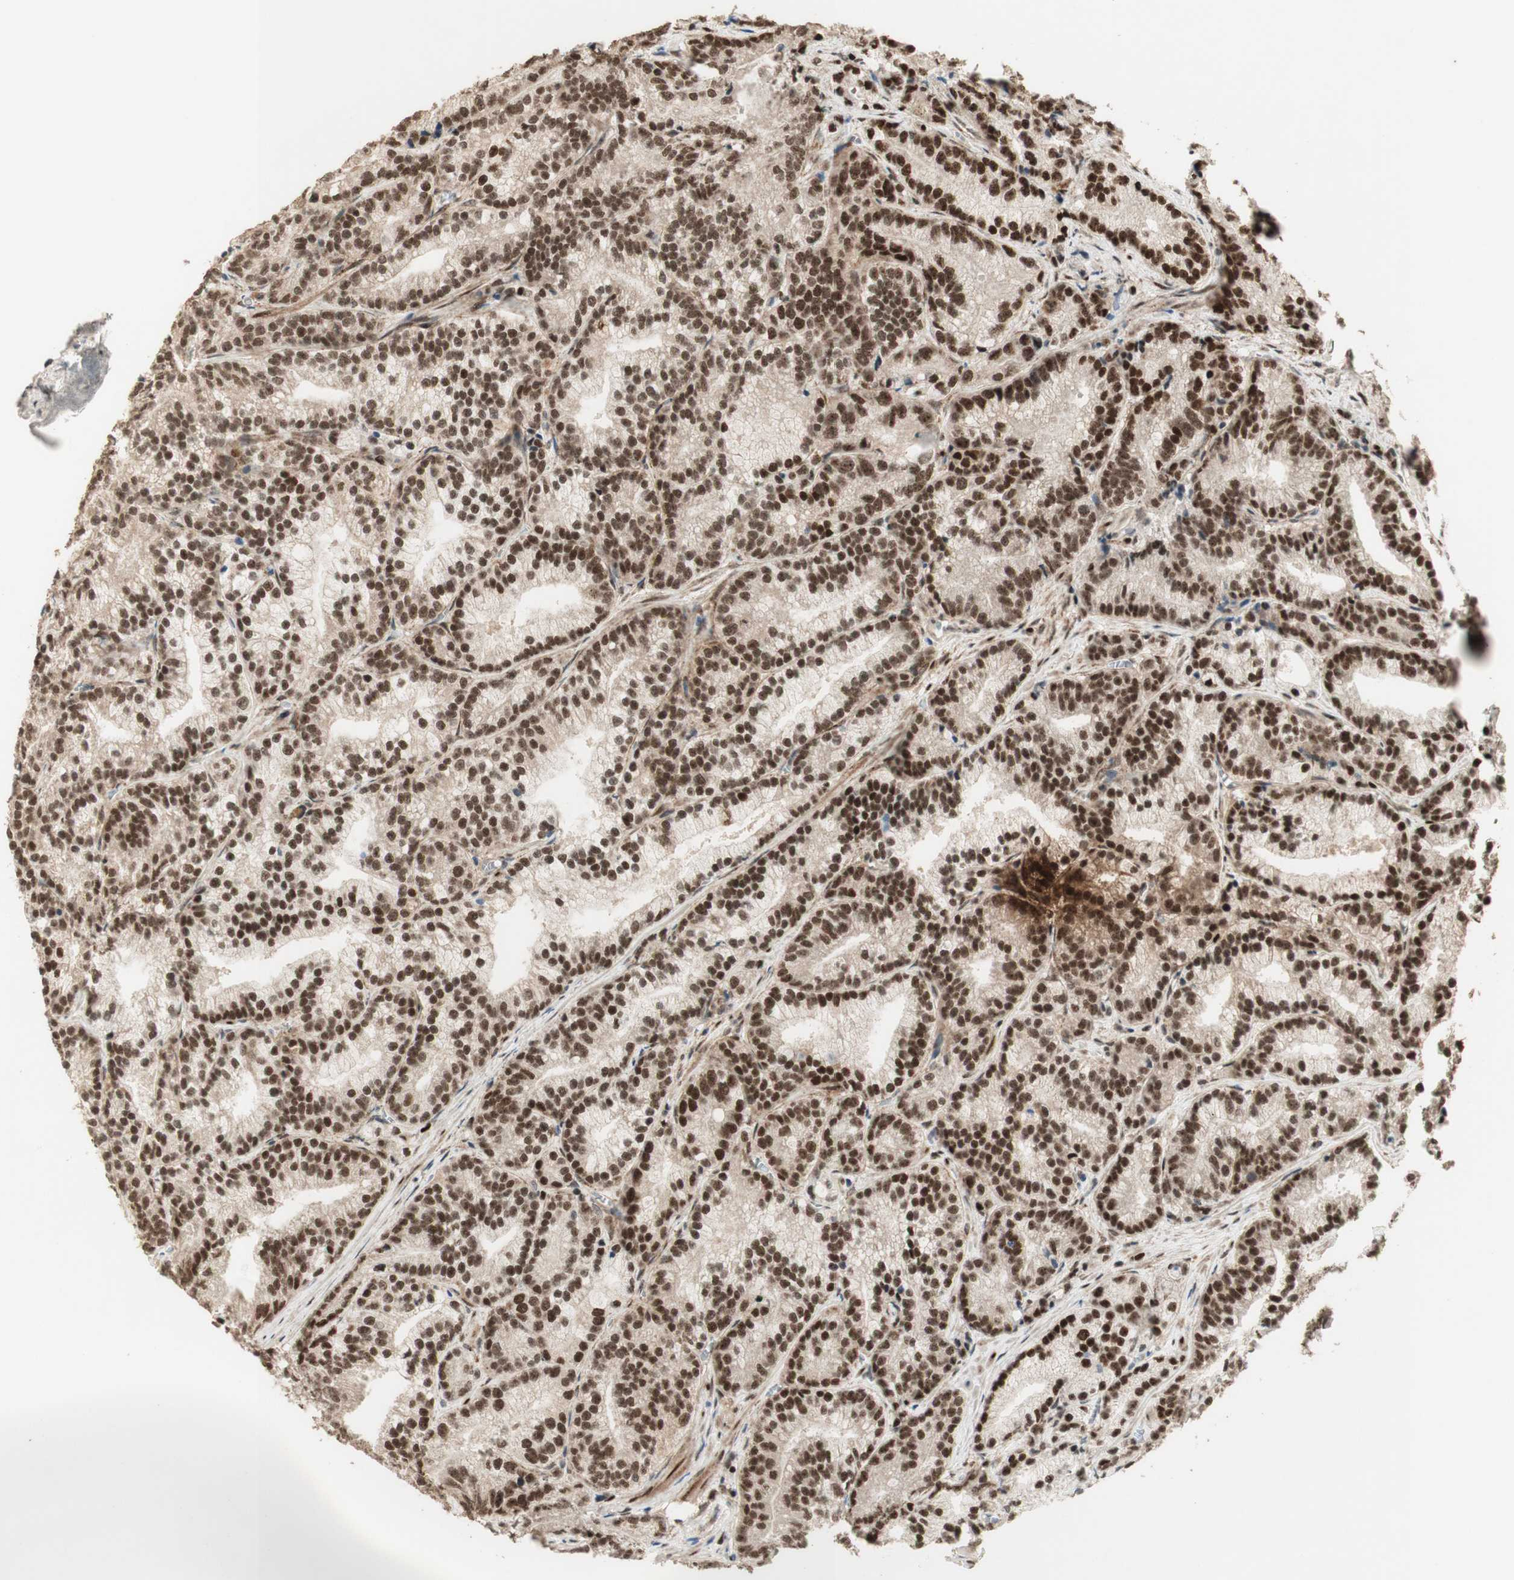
{"staining": {"intensity": "strong", "quantity": ">75%", "location": "nuclear"}, "tissue": "prostate cancer", "cell_type": "Tumor cells", "image_type": "cancer", "snomed": [{"axis": "morphology", "description": "Adenocarcinoma, Low grade"}, {"axis": "topography", "description": "Prostate"}], "caption": "A micrograph of prostate cancer stained for a protein demonstrates strong nuclear brown staining in tumor cells.", "gene": "FOXP1", "patient": {"sex": "male", "age": 89}}